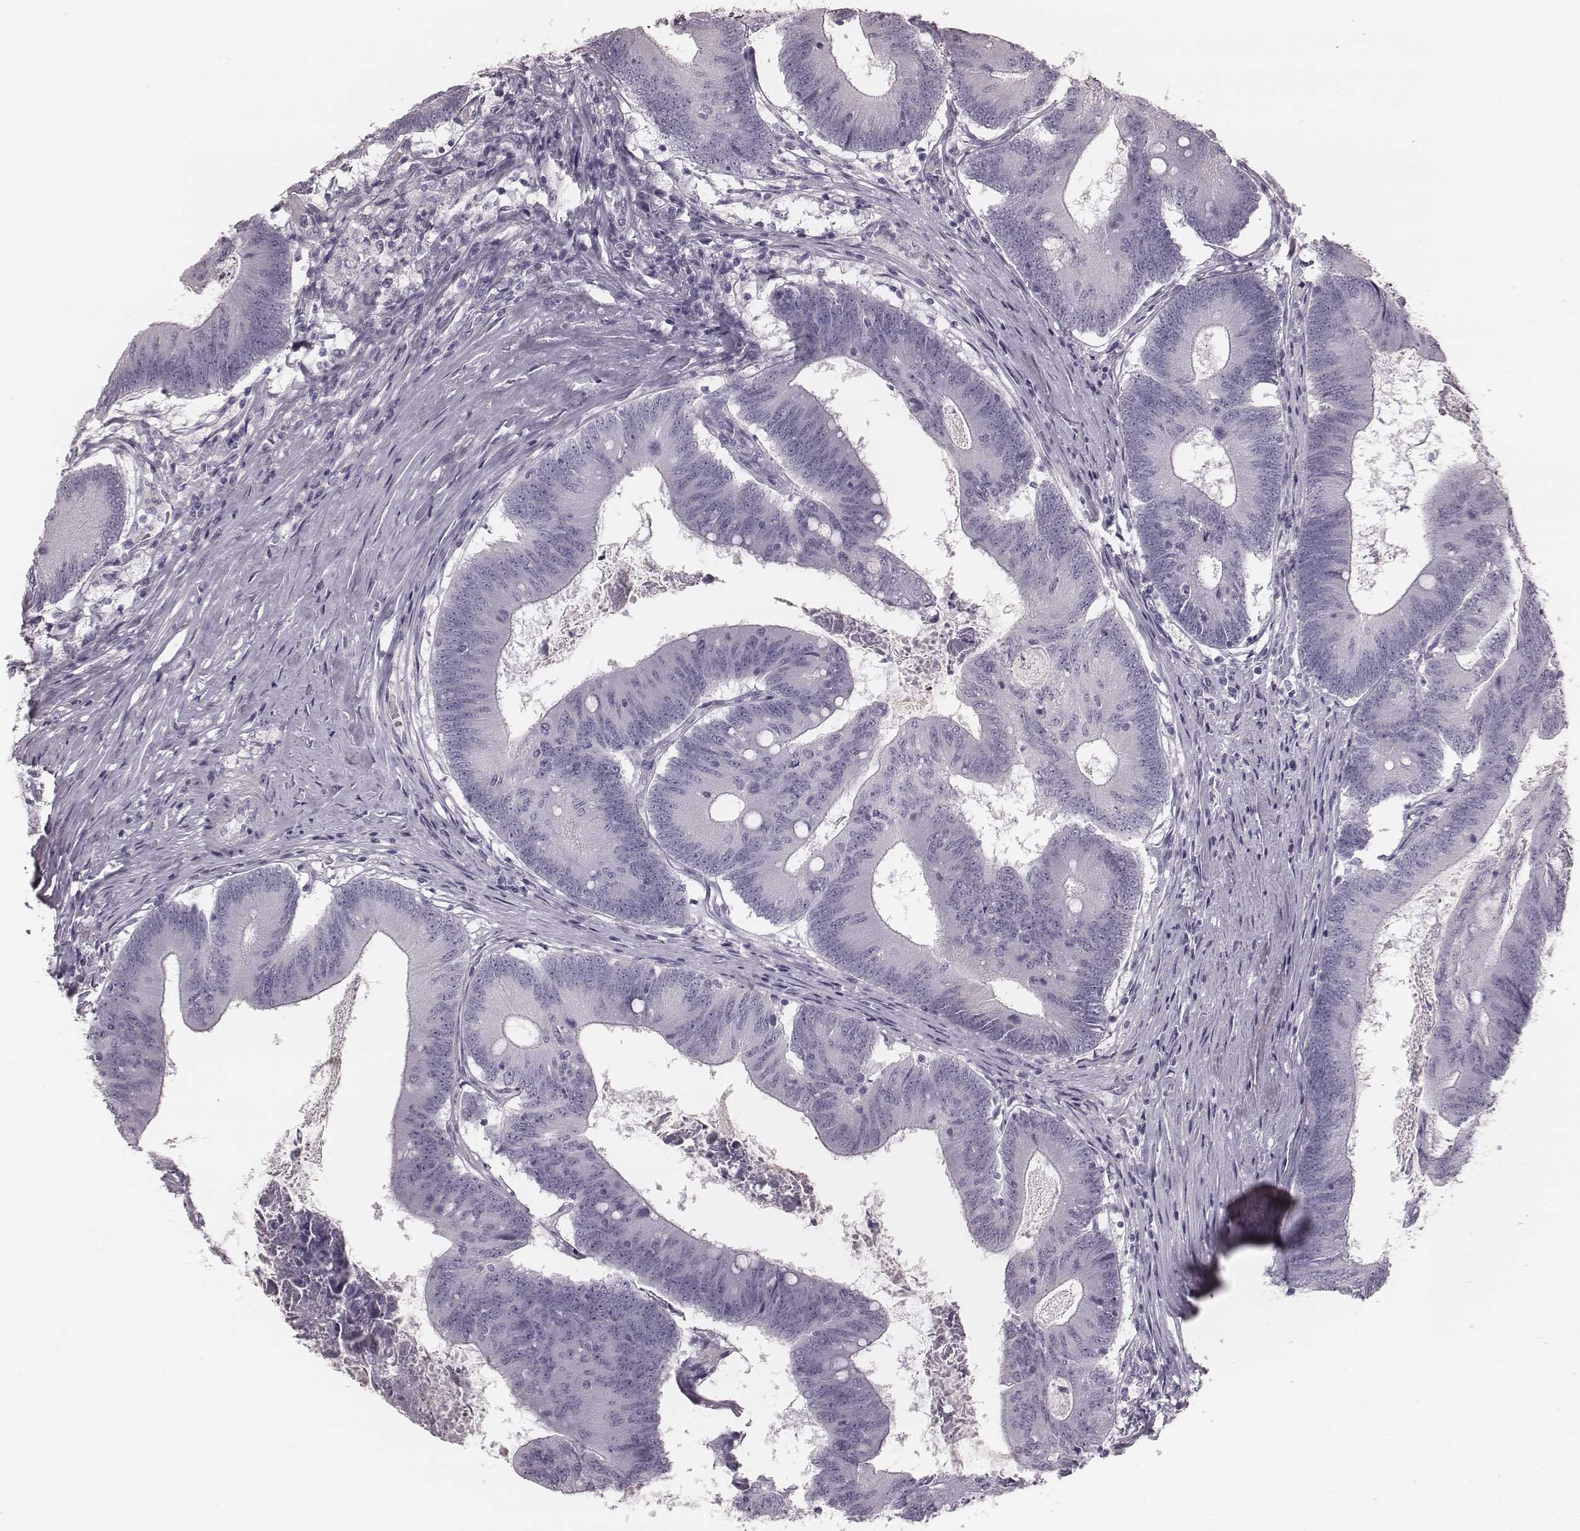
{"staining": {"intensity": "negative", "quantity": "none", "location": "none"}, "tissue": "colorectal cancer", "cell_type": "Tumor cells", "image_type": "cancer", "snomed": [{"axis": "morphology", "description": "Adenocarcinoma, NOS"}, {"axis": "topography", "description": "Colon"}], "caption": "Photomicrograph shows no significant protein staining in tumor cells of colorectal cancer (adenocarcinoma).", "gene": "KRT74", "patient": {"sex": "female", "age": 70}}